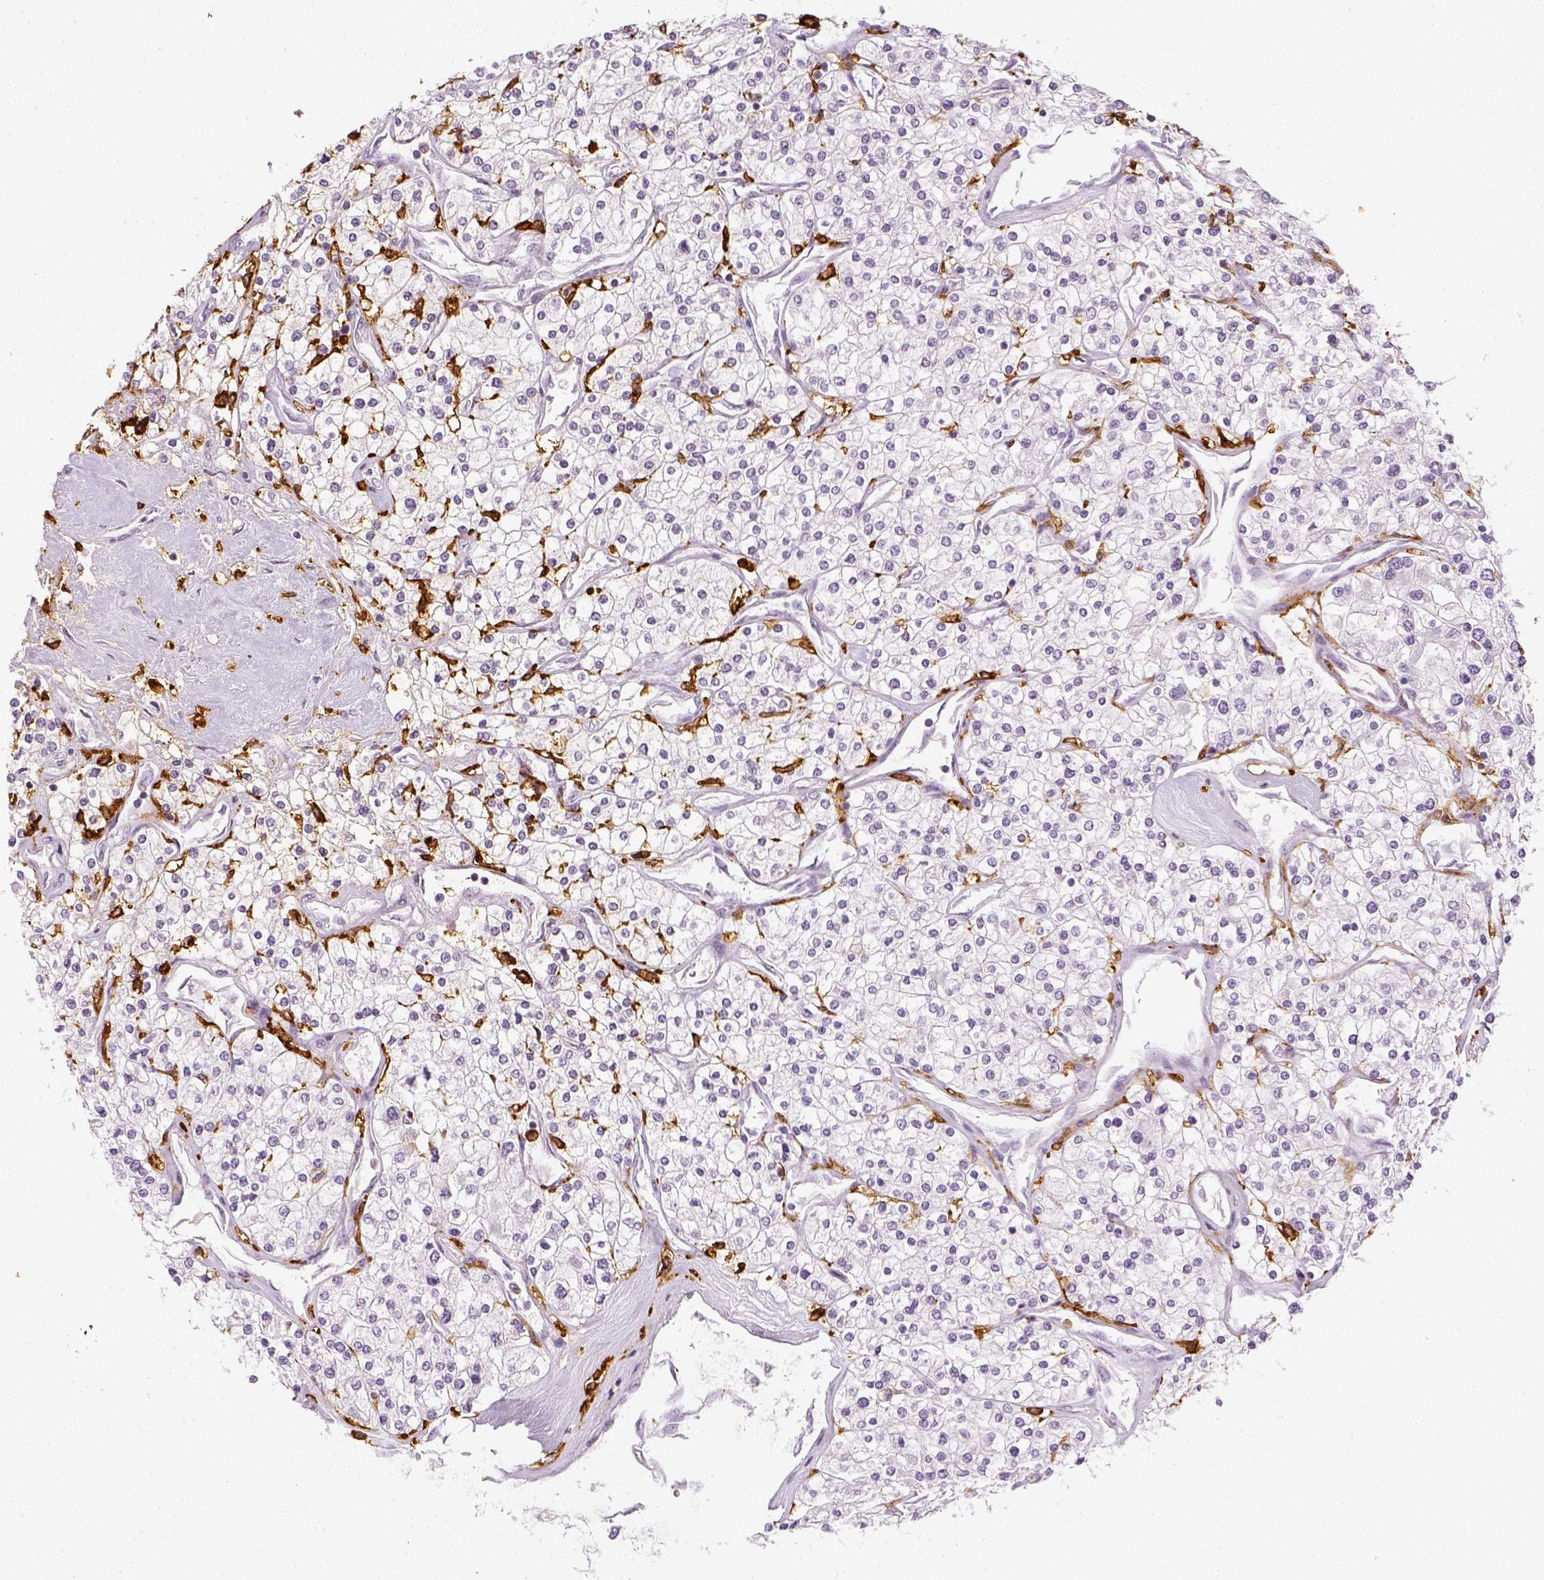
{"staining": {"intensity": "negative", "quantity": "none", "location": "none"}, "tissue": "renal cancer", "cell_type": "Tumor cells", "image_type": "cancer", "snomed": [{"axis": "morphology", "description": "Adenocarcinoma, NOS"}, {"axis": "topography", "description": "Kidney"}], "caption": "Tumor cells show no significant protein staining in adenocarcinoma (renal).", "gene": "CD14", "patient": {"sex": "male", "age": 80}}